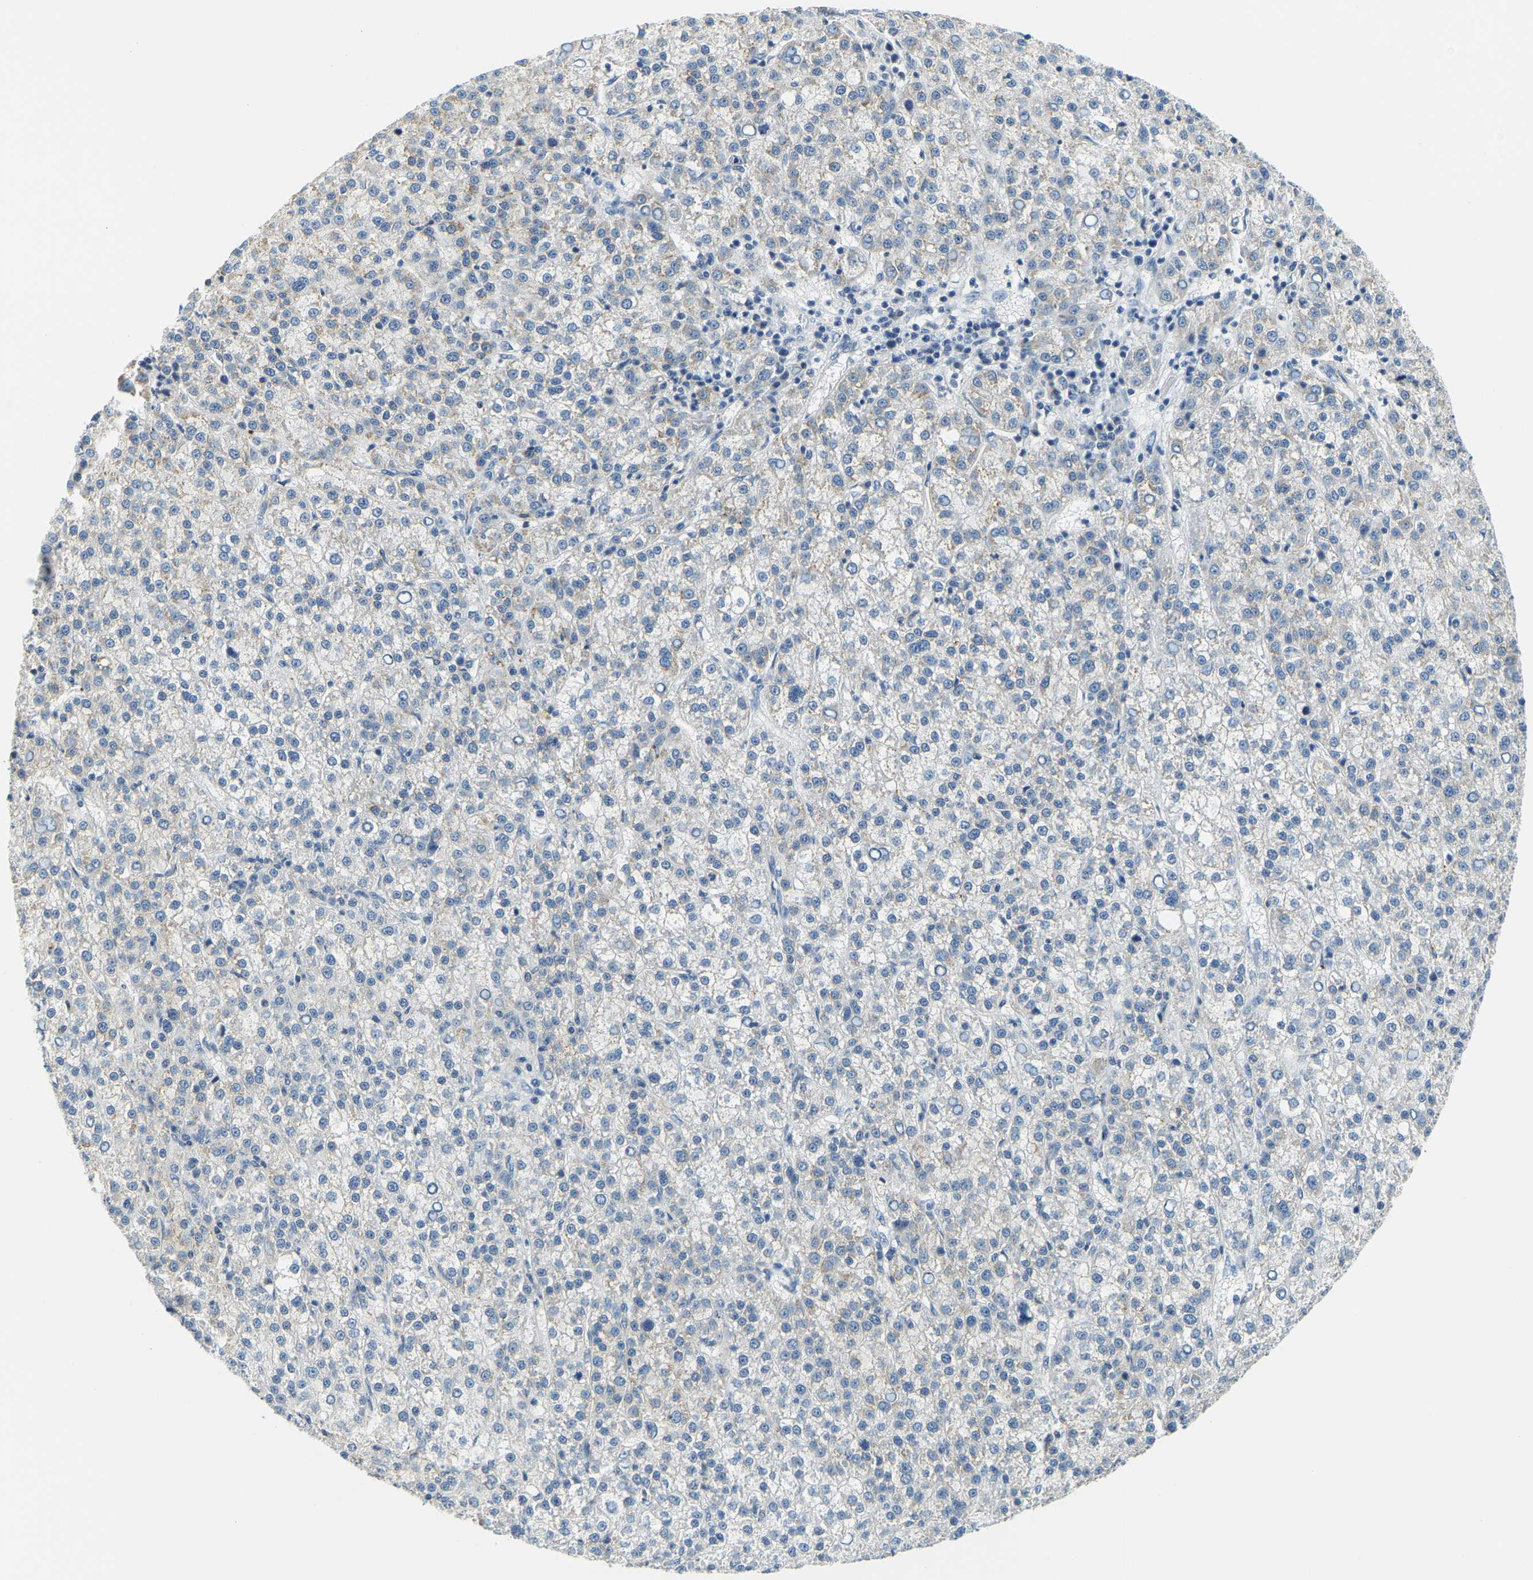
{"staining": {"intensity": "weak", "quantity": "<25%", "location": "cytoplasmic/membranous"}, "tissue": "liver cancer", "cell_type": "Tumor cells", "image_type": "cancer", "snomed": [{"axis": "morphology", "description": "Carcinoma, Hepatocellular, NOS"}, {"axis": "topography", "description": "Liver"}], "caption": "High magnification brightfield microscopy of liver cancer (hepatocellular carcinoma) stained with DAB (3,3'-diaminobenzidine) (brown) and counterstained with hematoxylin (blue): tumor cells show no significant expression.", "gene": "RRP1", "patient": {"sex": "female", "age": 58}}